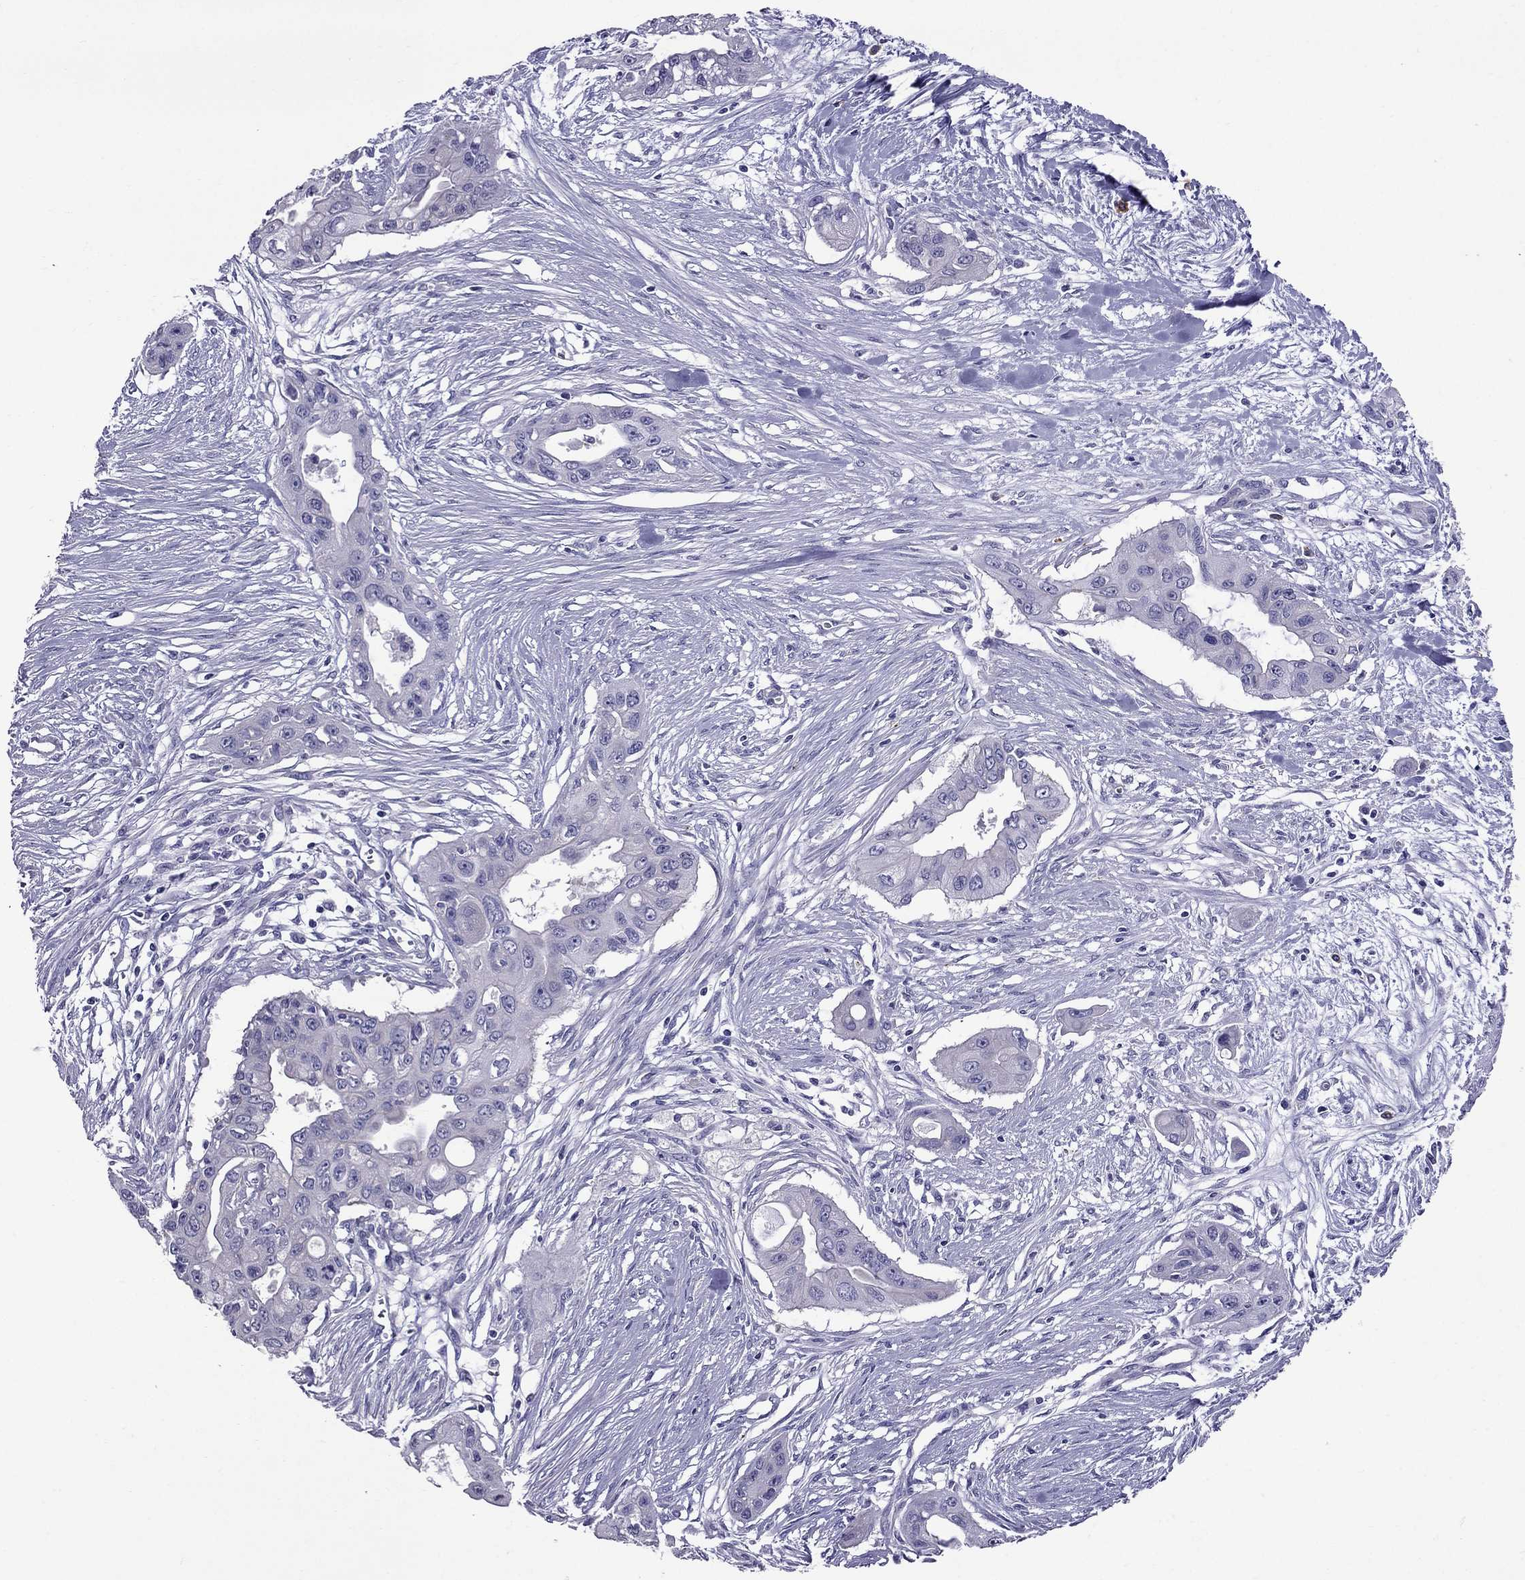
{"staining": {"intensity": "negative", "quantity": "none", "location": "none"}, "tissue": "pancreatic cancer", "cell_type": "Tumor cells", "image_type": "cancer", "snomed": [{"axis": "morphology", "description": "Adenocarcinoma, NOS"}, {"axis": "topography", "description": "Pancreas"}], "caption": "Human pancreatic cancer (adenocarcinoma) stained for a protein using immunohistochemistry (IHC) displays no positivity in tumor cells.", "gene": "OXCT2", "patient": {"sex": "male", "age": 60}}